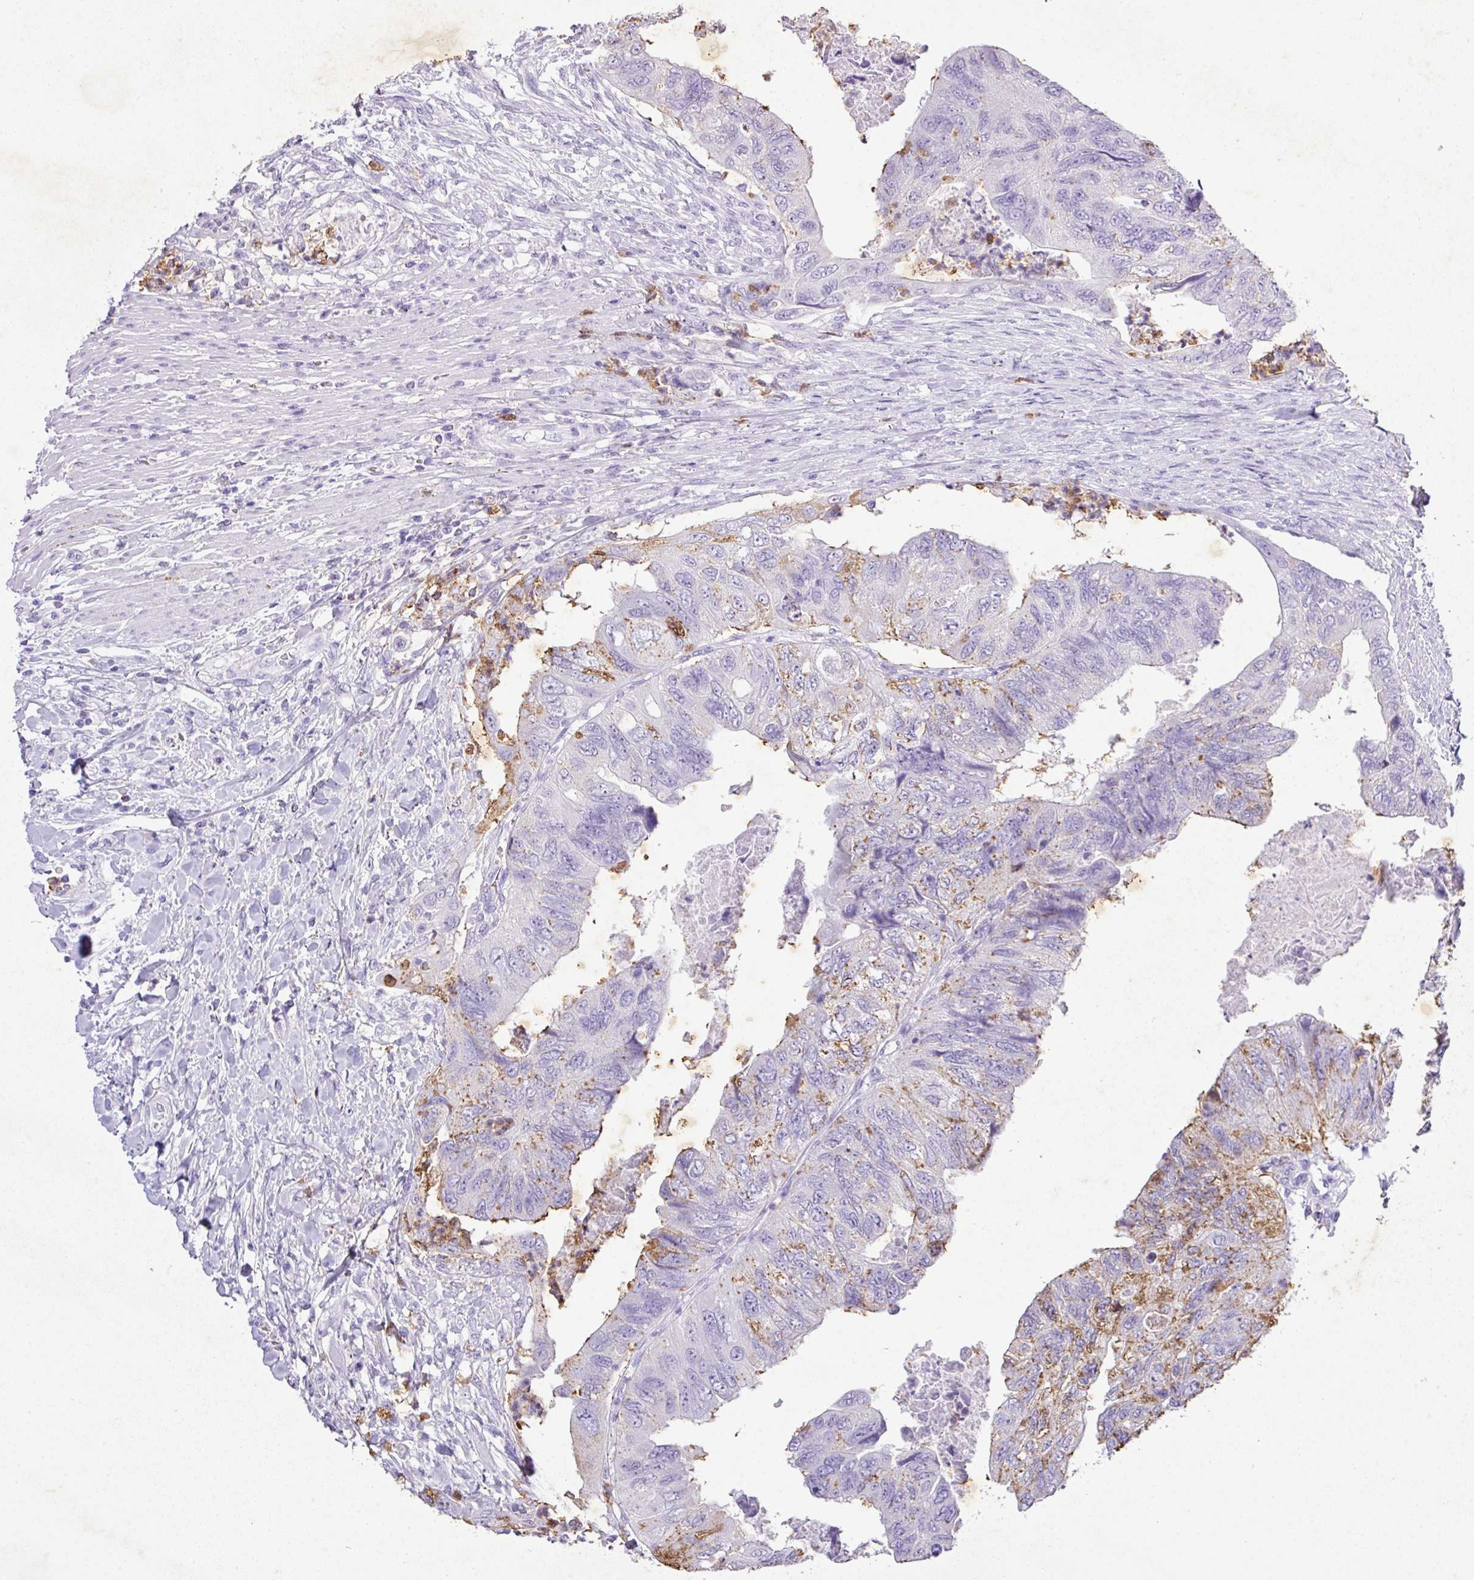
{"staining": {"intensity": "moderate", "quantity": "<25%", "location": "cytoplasmic/membranous"}, "tissue": "colorectal cancer", "cell_type": "Tumor cells", "image_type": "cancer", "snomed": [{"axis": "morphology", "description": "Adenocarcinoma, NOS"}, {"axis": "topography", "description": "Rectum"}], "caption": "Immunohistochemistry (IHC) staining of colorectal cancer (adenocarcinoma), which reveals low levels of moderate cytoplasmic/membranous expression in about <25% of tumor cells indicating moderate cytoplasmic/membranous protein expression. The staining was performed using DAB (3,3'-diaminobenzidine) (brown) for protein detection and nuclei were counterstained in hematoxylin (blue).", "gene": "KCNJ11", "patient": {"sex": "male", "age": 63}}